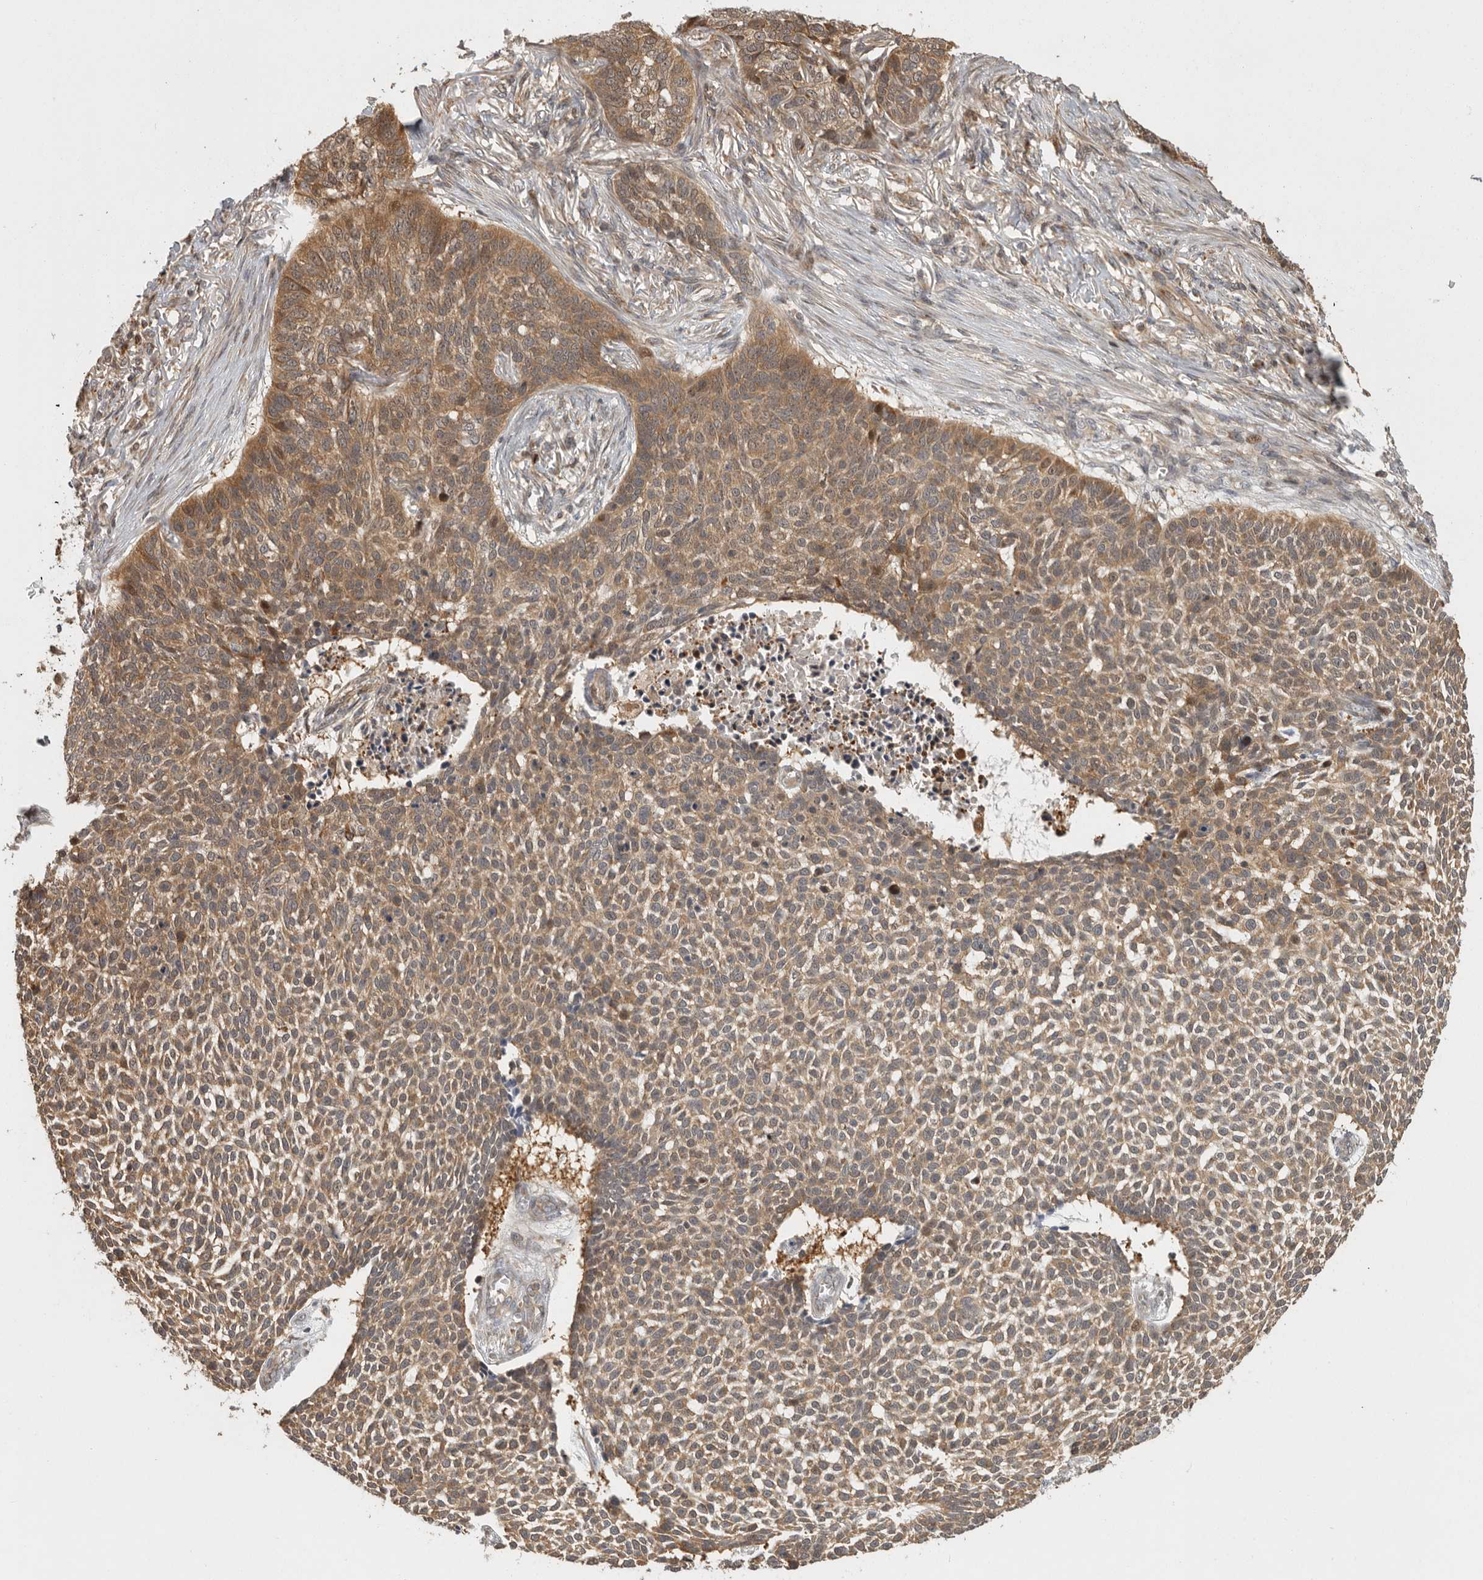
{"staining": {"intensity": "moderate", "quantity": ">75%", "location": "cytoplasmic/membranous"}, "tissue": "skin cancer", "cell_type": "Tumor cells", "image_type": "cancer", "snomed": [{"axis": "morphology", "description": "Basal cell carcinoma"}, {"axis": "topography", "description": "Skin"}], "caption": "Protein expression analysis of human skin cancer (basal cell carcinoma) reveals moderate cytoplasmic/membranous positivity in about >75% of tumor cells. The protein is stained brown, and the nuclei are stained in blue (DAB (3,3'-diaminobenzidine) IHC with brightfield microscopy, high magnification).", "gene": "SWT1", "patient": {"sex": "male", "age": 85}}